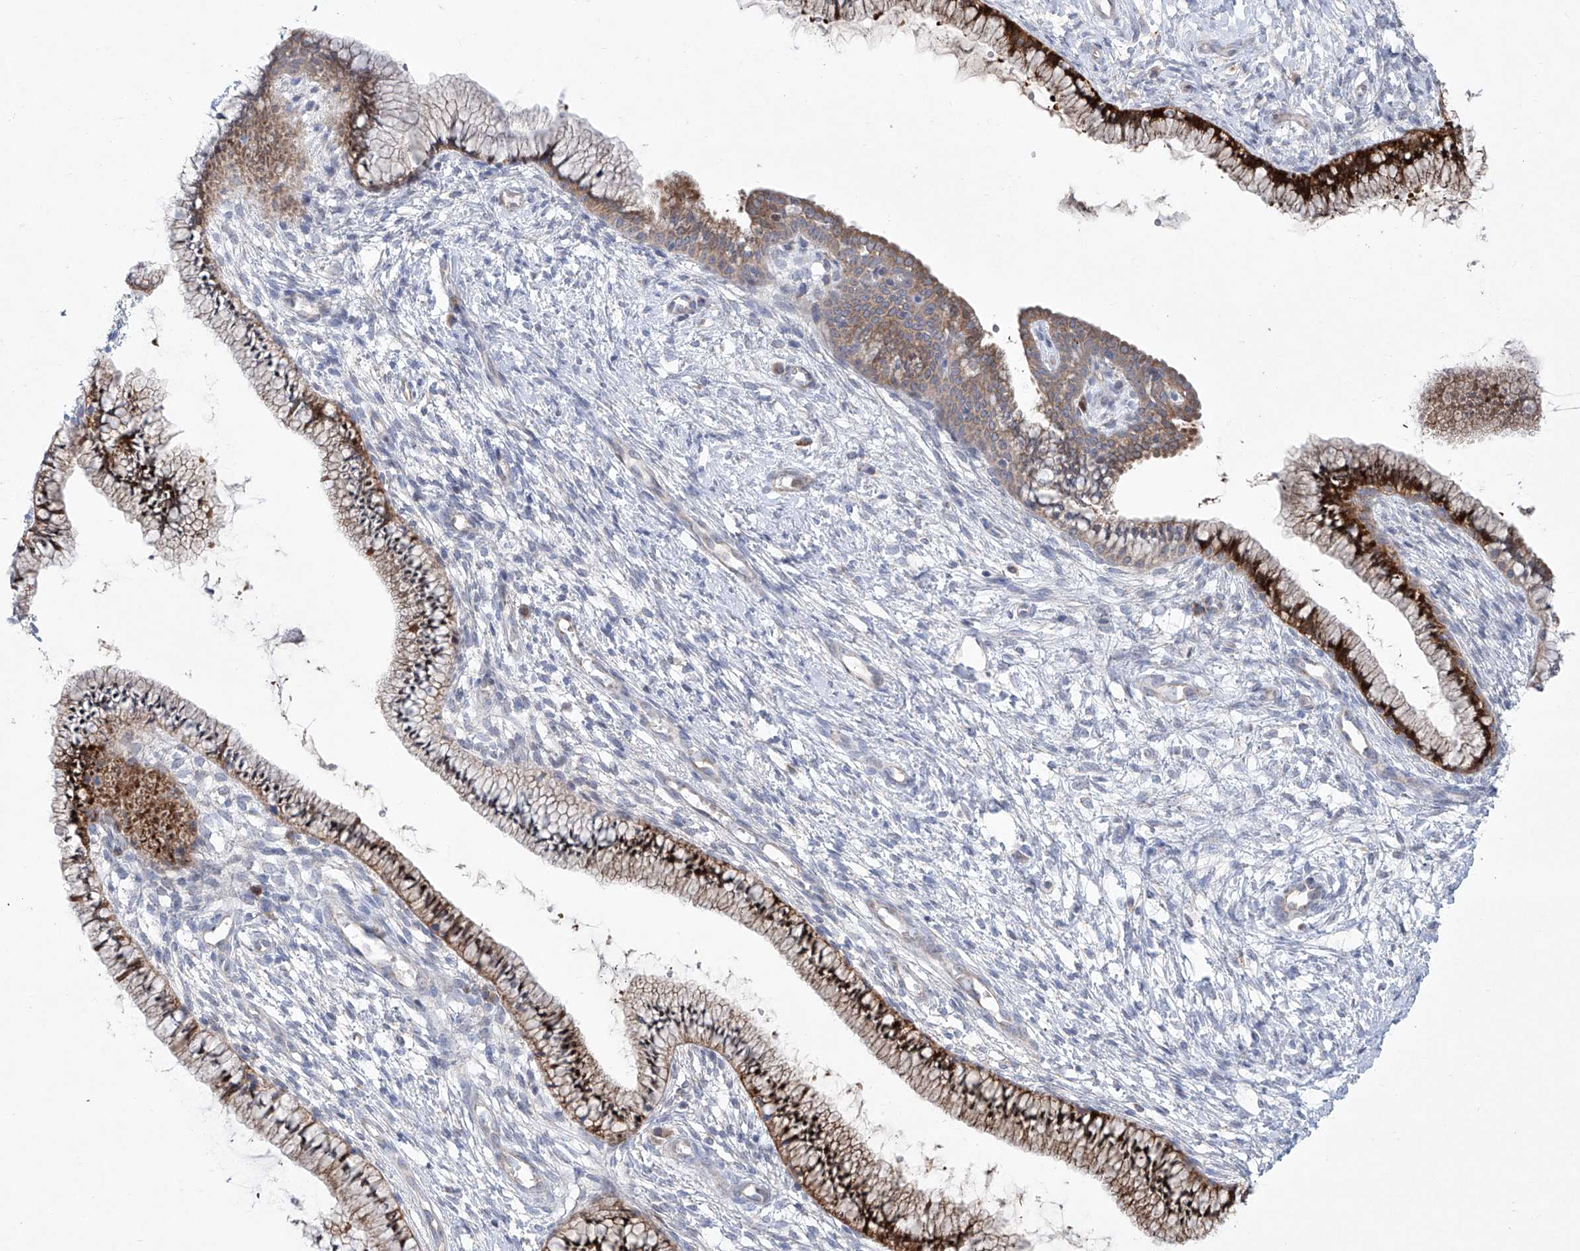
{"staining": {"intensity": "strong", "quantity": ">75%", "location": "cytoplasmic/membranous"}, "tissue": "cervix", "cell_type": "Glandular cells", "image_type": "normal", "snomed": [{"axis": "morphology", "description": "Normal tissue, NOS"}, {"axis": "topography", "description": "Cervix"}], "caption": "The immunohistochemical stain highlights strong cytoplasmic/membranous positivity in glandular cells of unremarkable cervix.", "gene": "KLC4", "patient": {"sex": "female", "age": 36}}